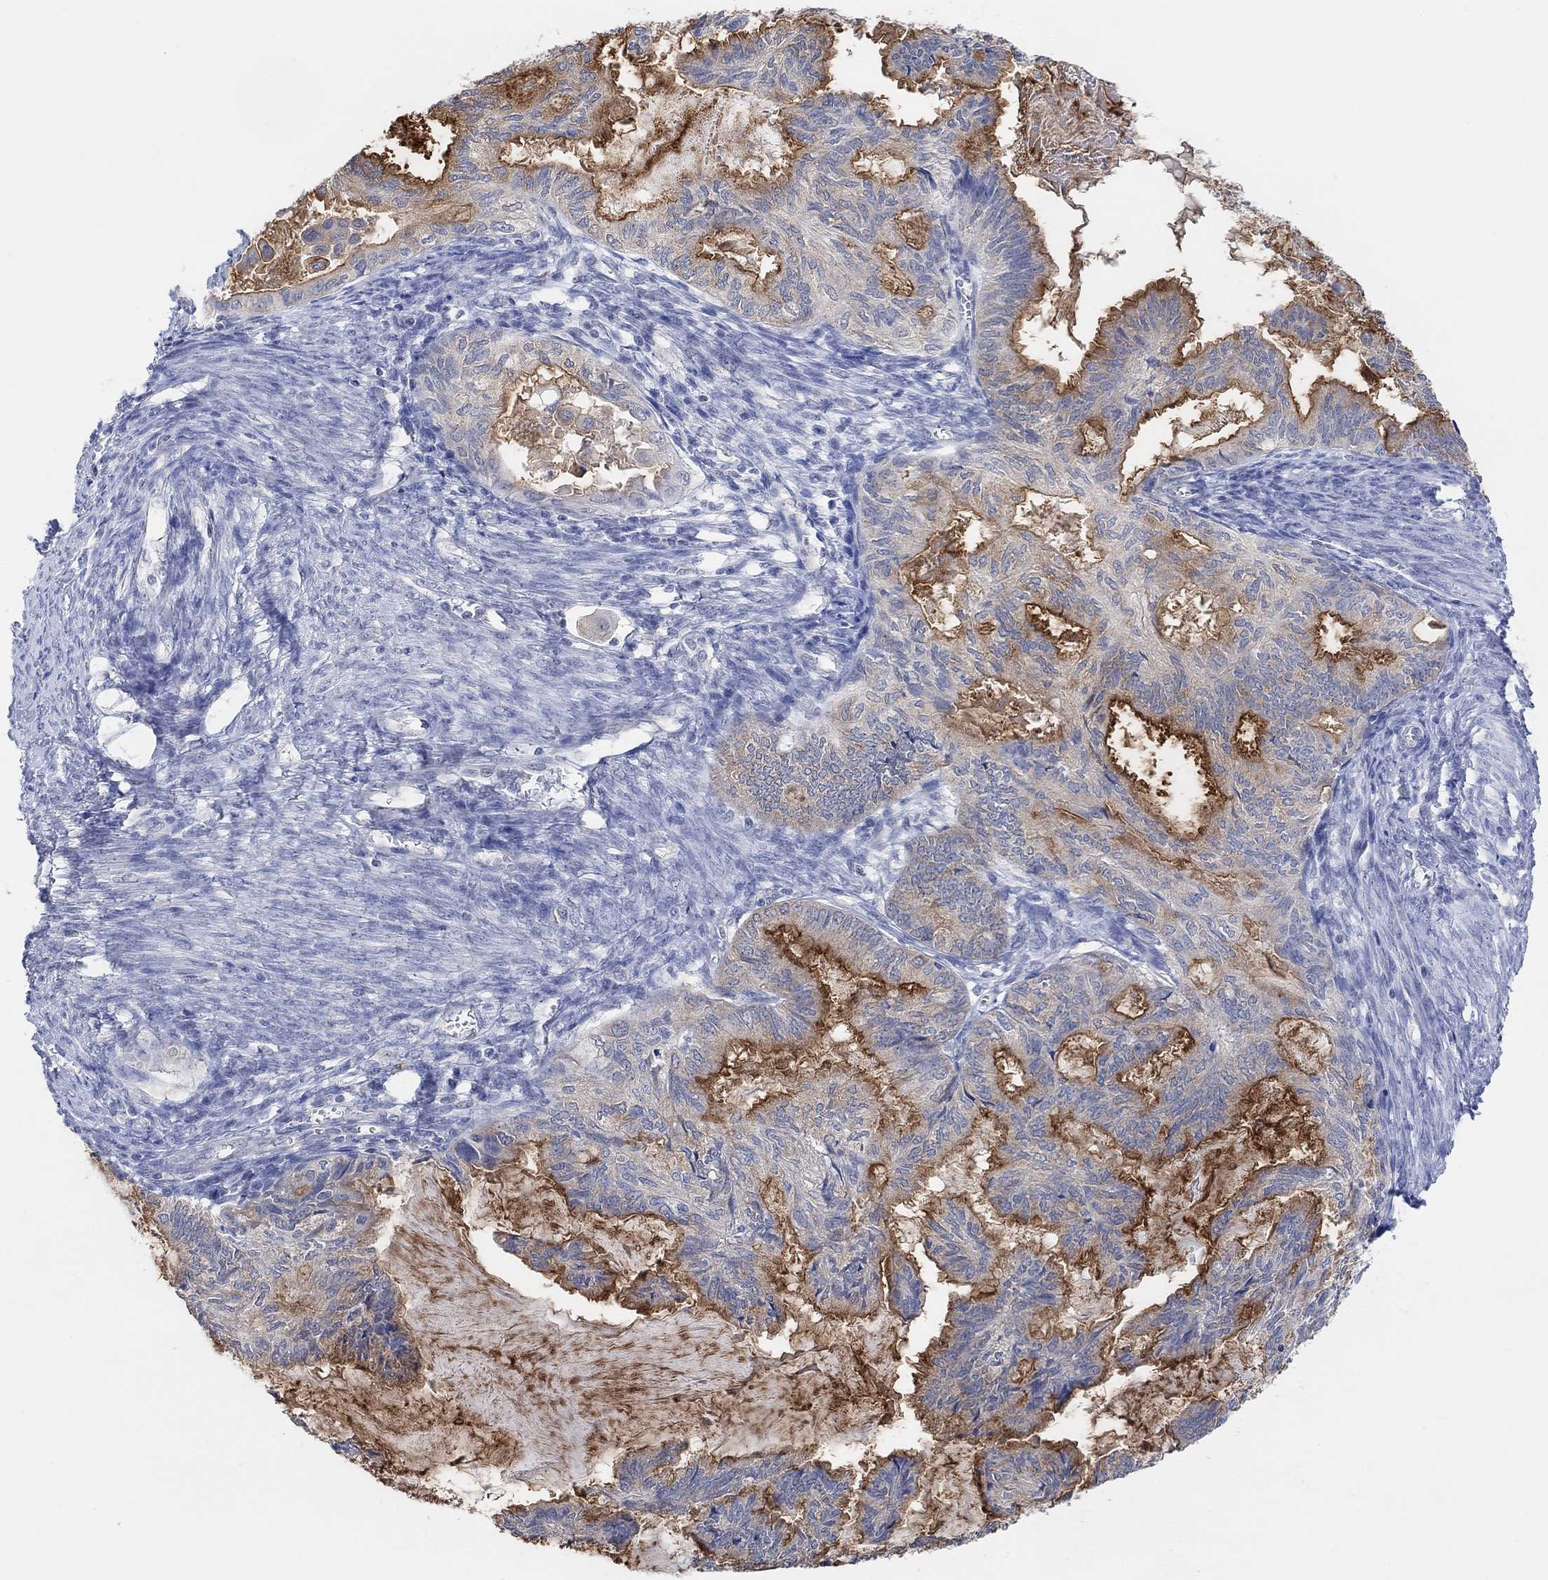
{"staining": {"intensity": "strong", "quantity": "25%-75%", "location": "cytoplasmic/membranous"}, "tissue": "endometrial cancer", "cell_type": "Tumor cells", "image_type": "cancer", "snomed": [{"axis": "morphology", "description": "Adenocarcinoma, NOS"}, {"axis": "topography", "description": "Endometrium"}], "caption": "IHC (DAB (3,3'-diaminobenzidine)) staining of human endometrial cancer shows strong cytoplasmic/membranous protein expression in approximately 25%-75% of tumor cells.", "gene": "MUC1", "patient": {"sex": "female", "age": 86}}